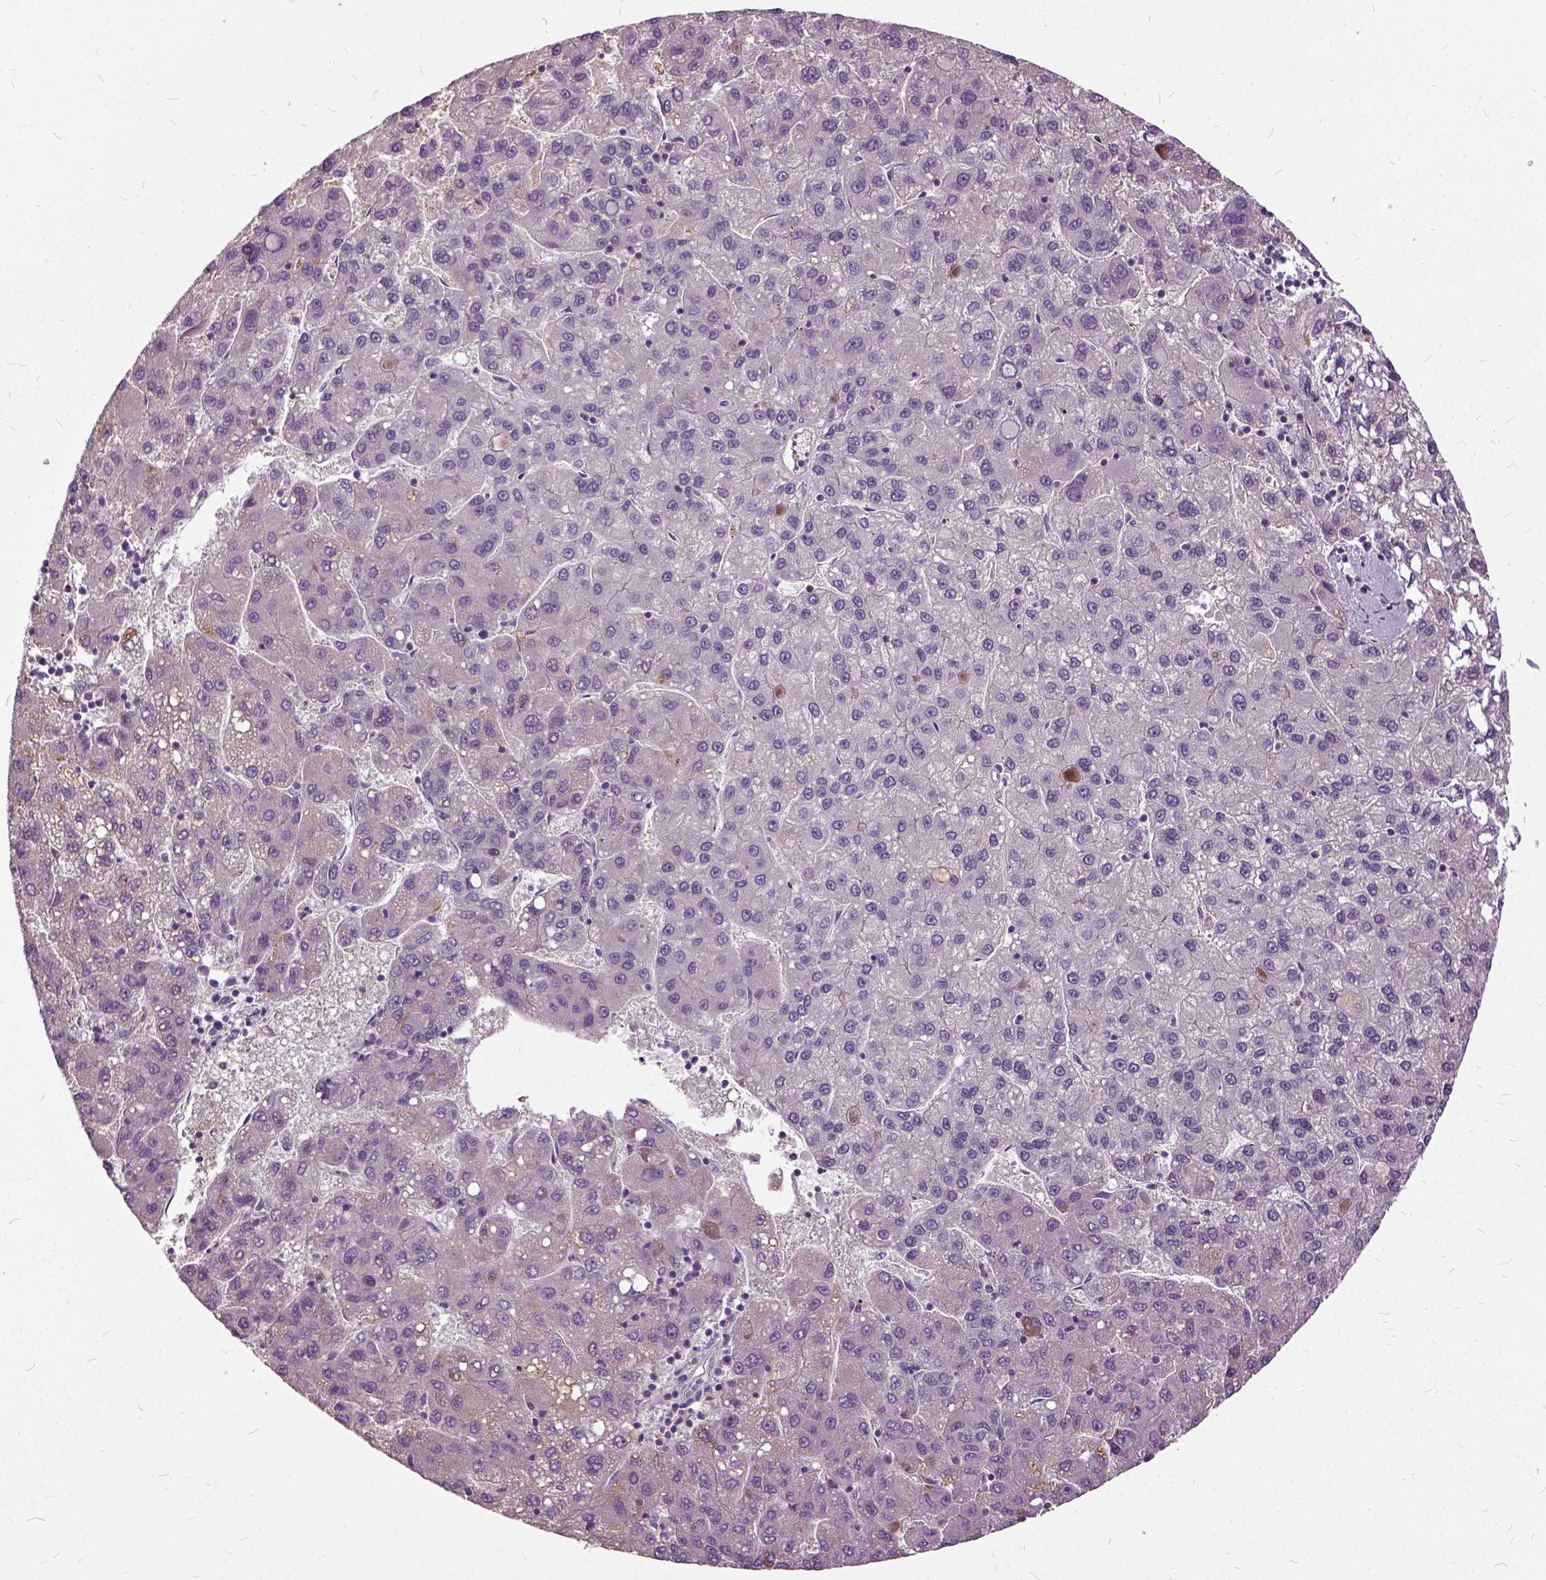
{"staining": {"intensity": "negative", "quantity": "none", "location": "none"}, "tissue": "liver cancer", "cell_type": "Tumor cells", "image_type": "cancer", "snomed": [{"axis": "morphology", "description": "Carcinoma, Hepatocellular, NOS"}, {"axis": "topography", "description": "Liver"}], "caption": "This is a photomicrograph of immunohistochemistry staining of hepatocellular carcinoma (liver), which shows no expression in tumor cells.", "gene": "ILRUN", "patient": {"sex": "female", "age": 82}}